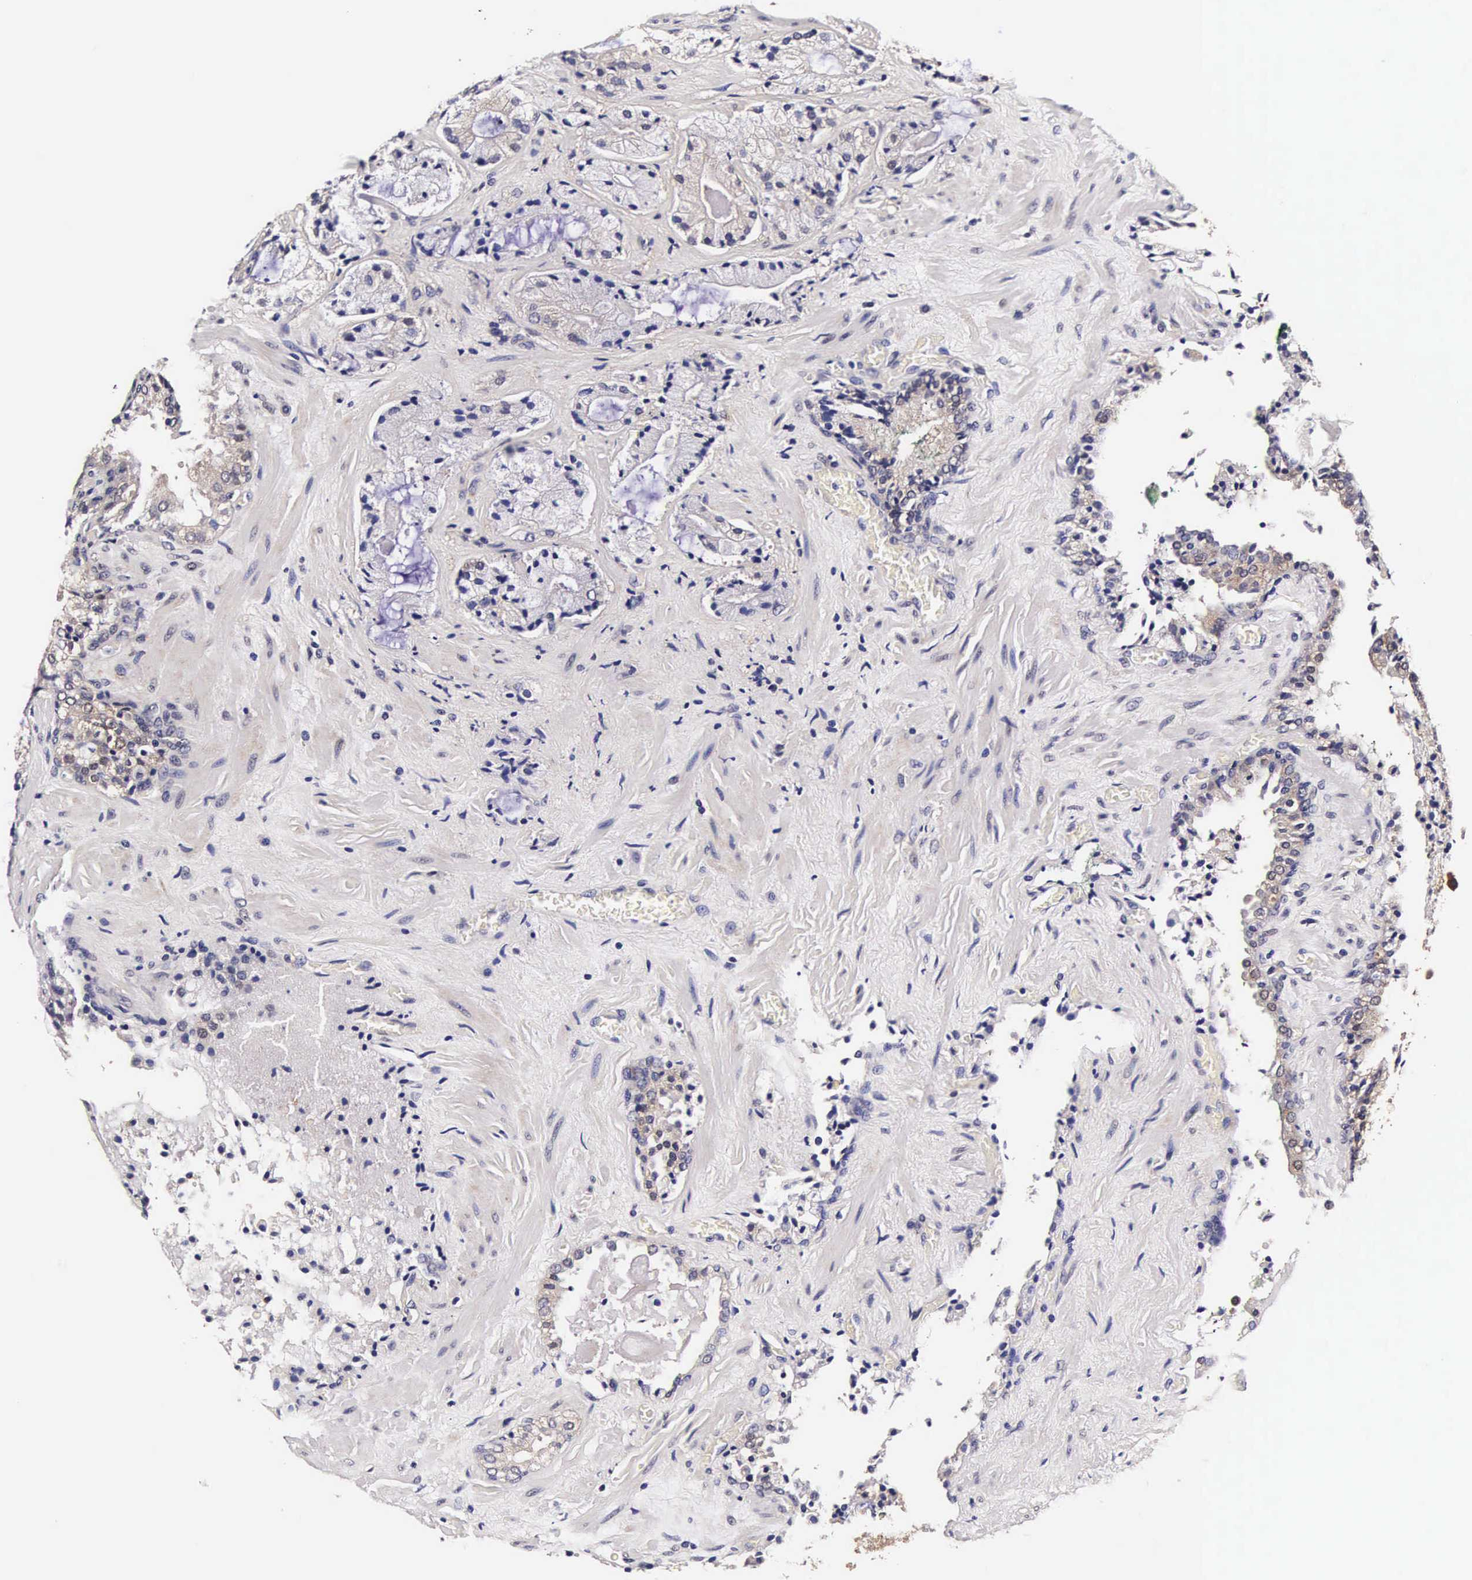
{"staining": {"intensity": "weak", "quantity": "<25%", "location": "cytoplasmic/membranous,nuclear"}, "tissue": "prostate cancer", "cell_type": "Tumor cells", "image_type": "cancer", "snomed": [{"axis": "morphology", "description": "Adenocarcinoma, Medium grade"}, {"axis": "topography", "description": "Prostate"}], "caption": "Prostate cancer (medium-grade adenocarcinoma) stained for a protein using immunohistochemistry exhibits no expression tumor cells.", "gene": "TECPR2", "patient": {"sex": "male", "age": 70}}